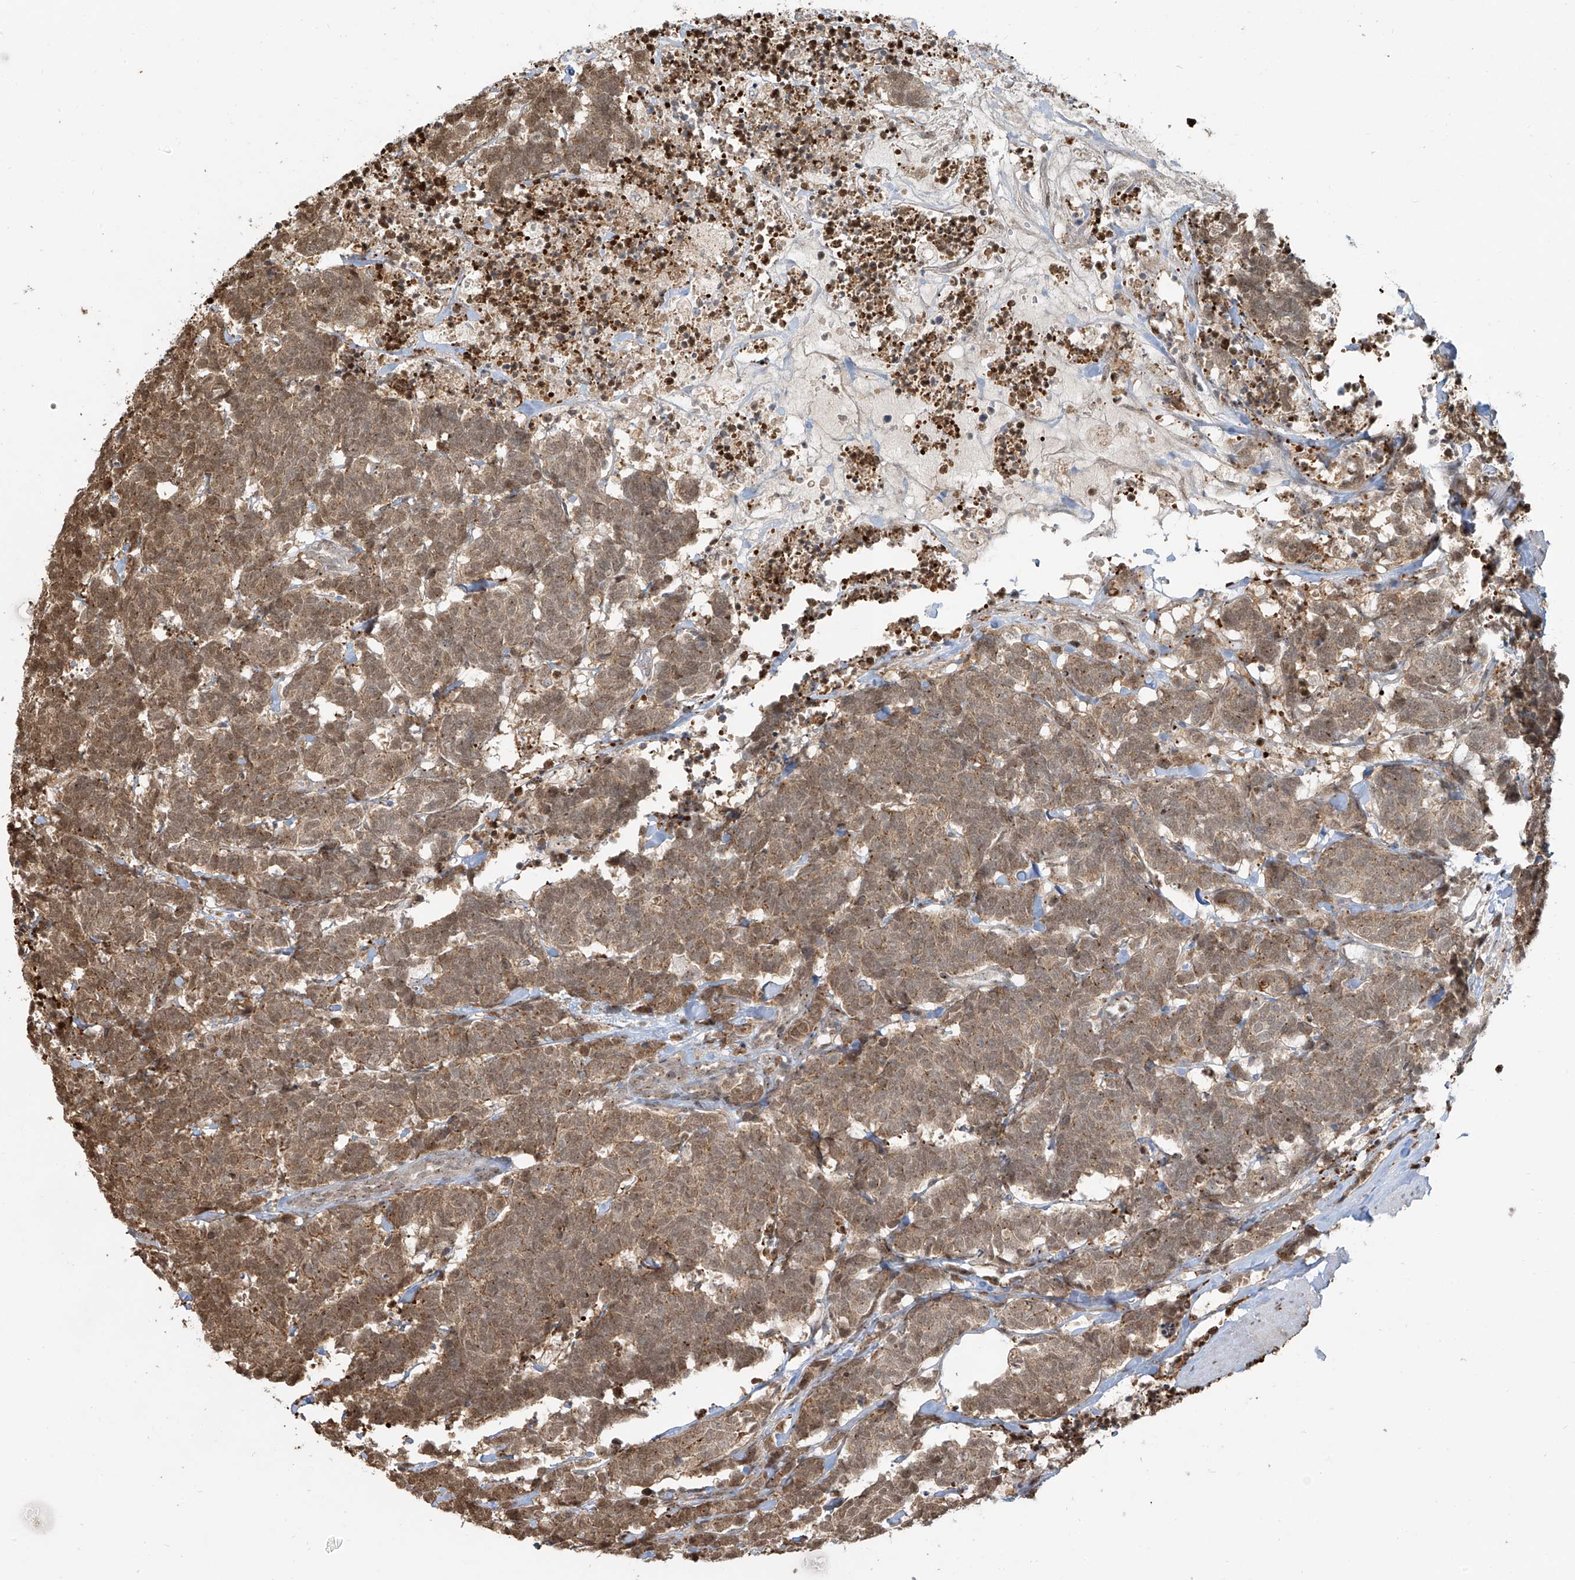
{"staining": {"intensity": "moderate", "quantity": "25%-75%", "location": "cytoplasmic/membranous,nuclear"}, "tissue": "carcinoid", "cell_type": "Tumor cells", "image_type": "cancer", "snomed": [{"axis": "morphology", "description": "Carcinoma, NOS"}, {"axis": "morphology", "description": "Carcinoid, malignant, NOS"}, {"axis": "topography", "description": "Urinary bladder"}], "caption": "Approximately 25%-75% of tumor cells in carcinoid exhibit moderate cytoplasmic/membranous and nuclear protein positivity as visualized by brown immunohistochemical staining.", "gene": "VMP1", "patient": {"sex": "male", "age": 57}}